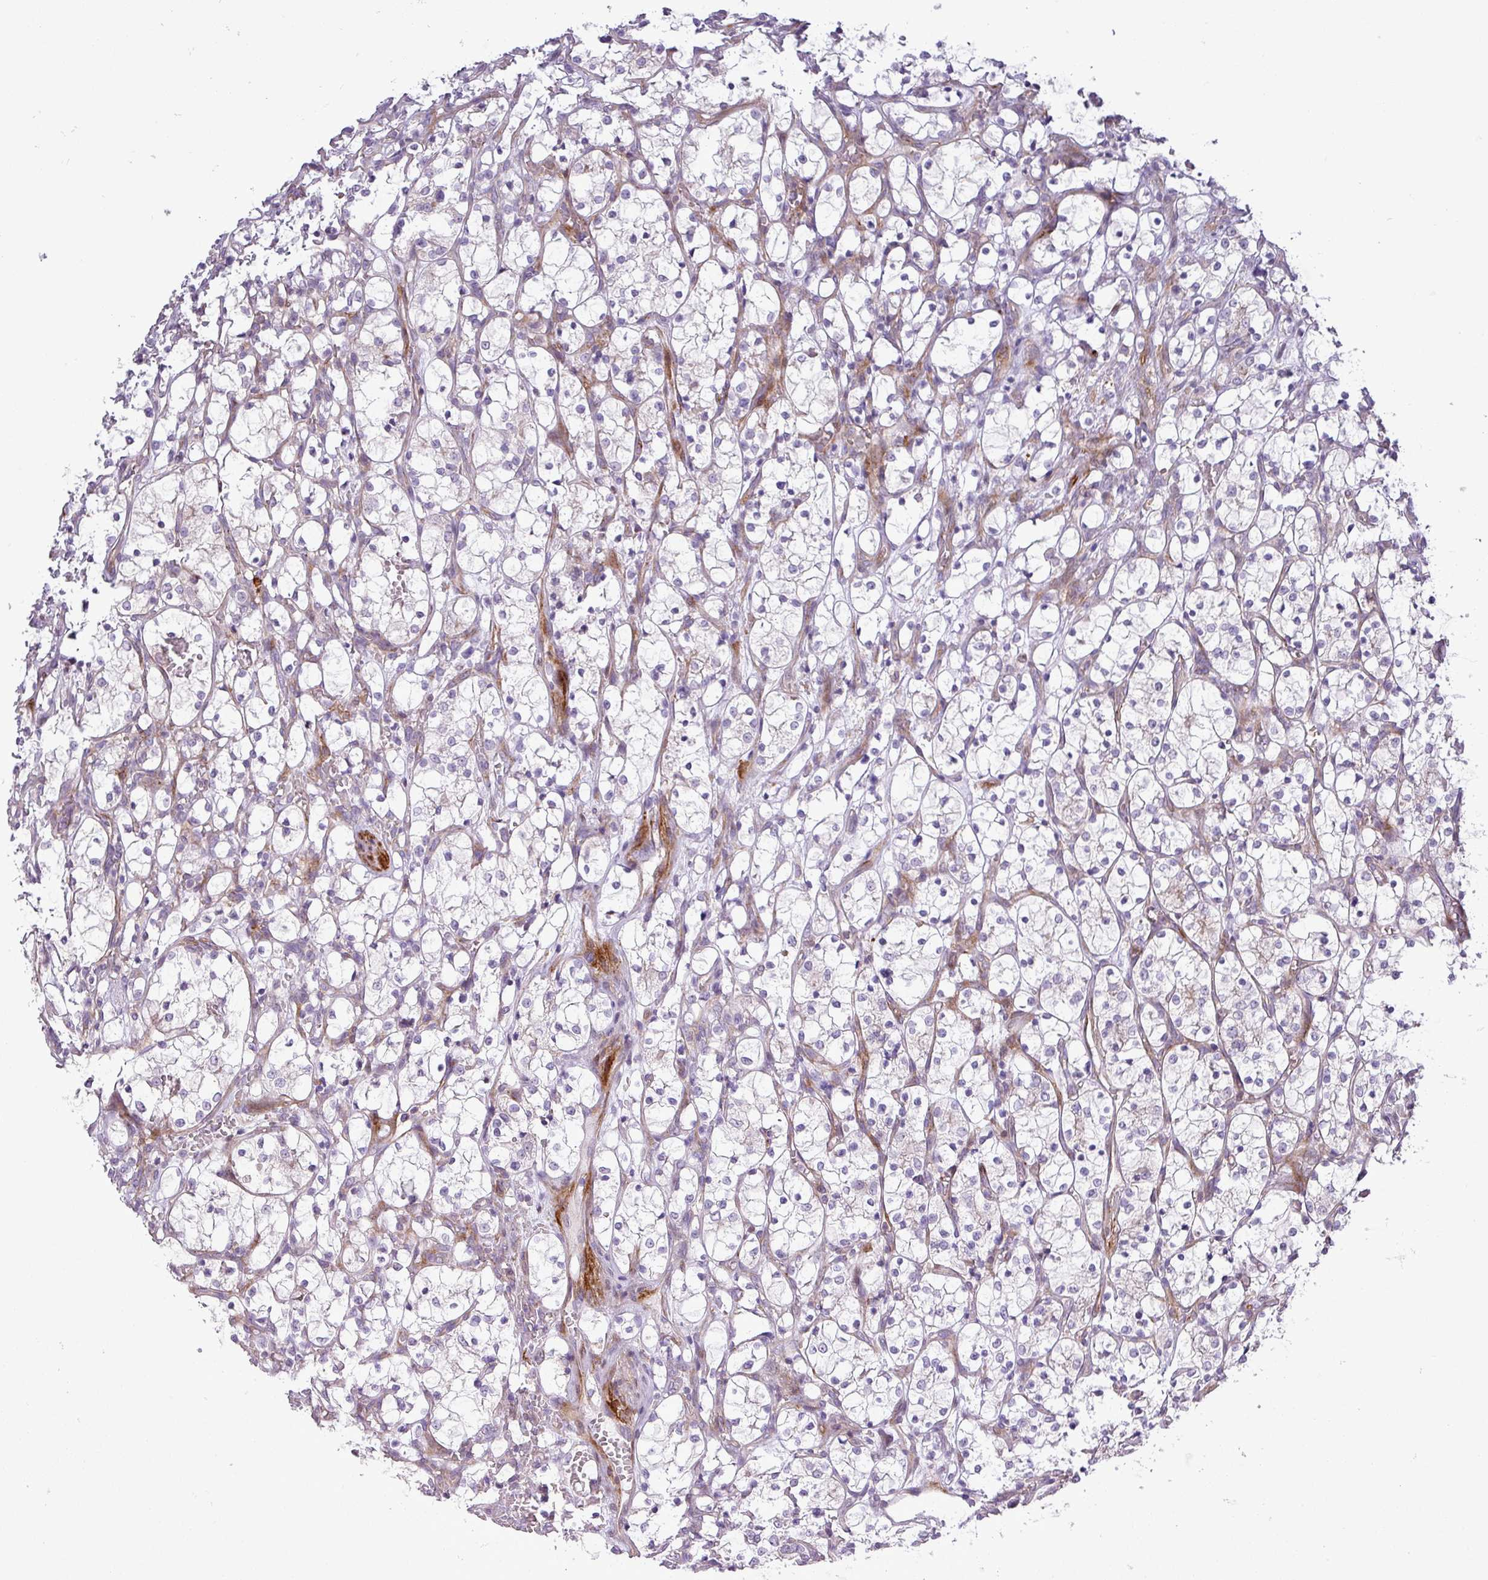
{"staining": {"intensity": "negative", "quantity": "none", "location": "none"}, "tissue": "renal cancer", "cell_type": "Tumor cells", "image_type": "cancer", "snomed": [{"axis": "morphology", "description": "Adenocarcinoma, NOS"}, {"axis": "topography", "description": "Kidney"}], "caption": "Protein analysis of renal adenocarcinoma exhibits no significant staining in tumor cells. Brightfield microscopy of immunohistochemistry stained with DAB (3,3'-diaminobenzidine) (brown) and hematoxylin (blue), captured at high magnification.", "gene": "TPRA1", "patient": {"sex": "female", "age": 69}}